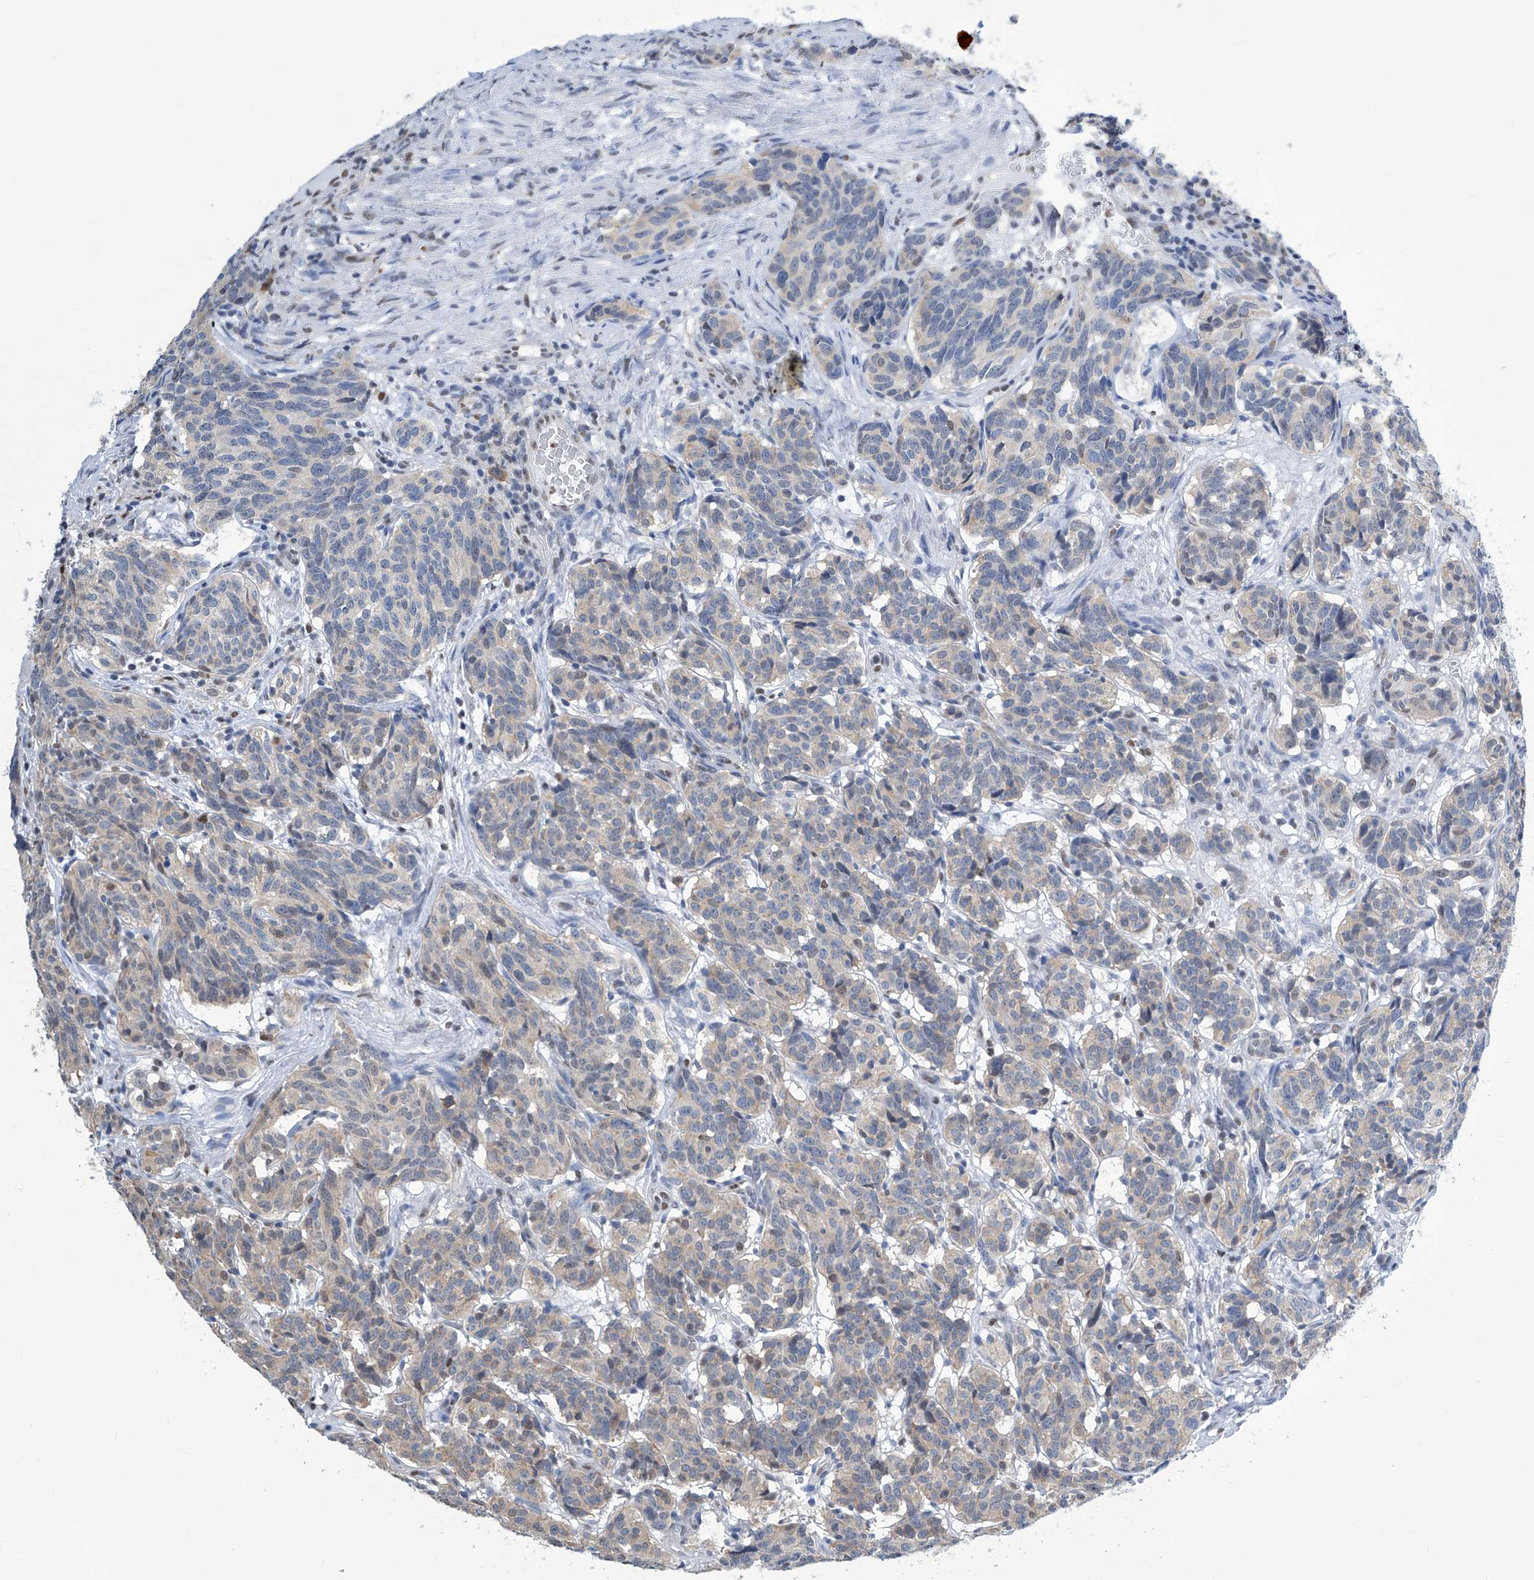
{"staining": {"intensity": "negative", "quantity": "none", "location": "none"}, "tissue": "carcinoid", "cell_type": "Tumor cells", "image_type": "cancer", "snomed": [{"axis": "morphology", "description": "Carcinoid, malignant, NOS"}, {"axis": "topography", "description": "Lung"}], "caption": "High magnification brightfield microscopy of carcinoid stained with DAB (brown) and counterstained with hematoxylin (blue): tumor cells show no significant positivity. (Stains: DAB IHC with hematoxylin counter stain, Microscopy: brightfield microscopy at high magnification).", "gene": "SREBF2", "patient": {"sex": "female", "age": 46}}